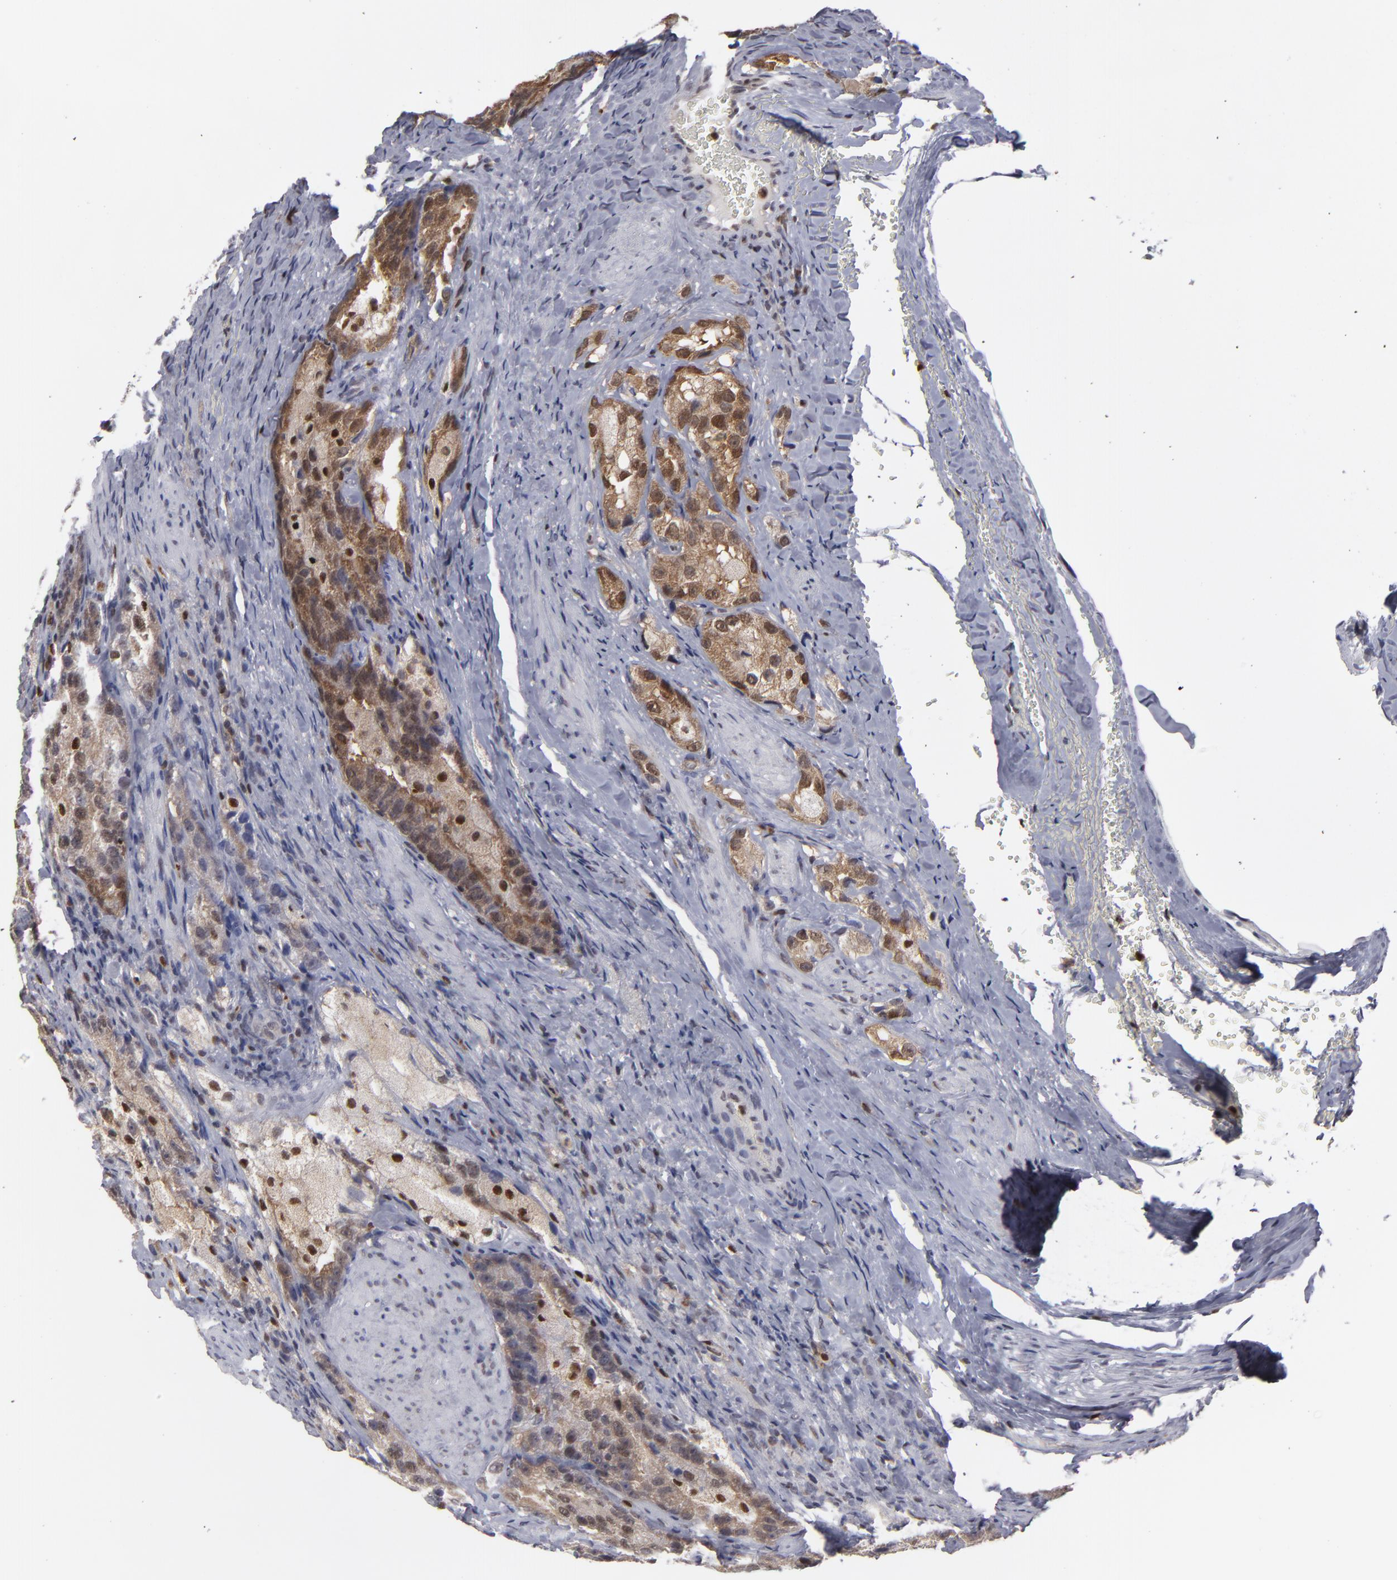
{"staining": {"intensity": "moderate", "quantity": "25%-75%", "location": "cytoplasmic/membranous,nuclear"}, "tissue": "prostate cancer", "cell_type": "Tumor cells", "image_type": "cancer", "snomed": [{"axis": "morphology", "description": "Adenocarcinoma, High grade"}, {"axis": "topography", "description": "Prostate"}], "caption": "Immunohistochemistry (IHC) of human prostate cancer (adenocarcinoma (high-grade)) demonstrates medium levels of moderate cytoplasmic/membranous and nuclear staining in about 25%-75% of tumor cells.", "gene": "GSR", "patient": {"sex": "male", "age": 63}}